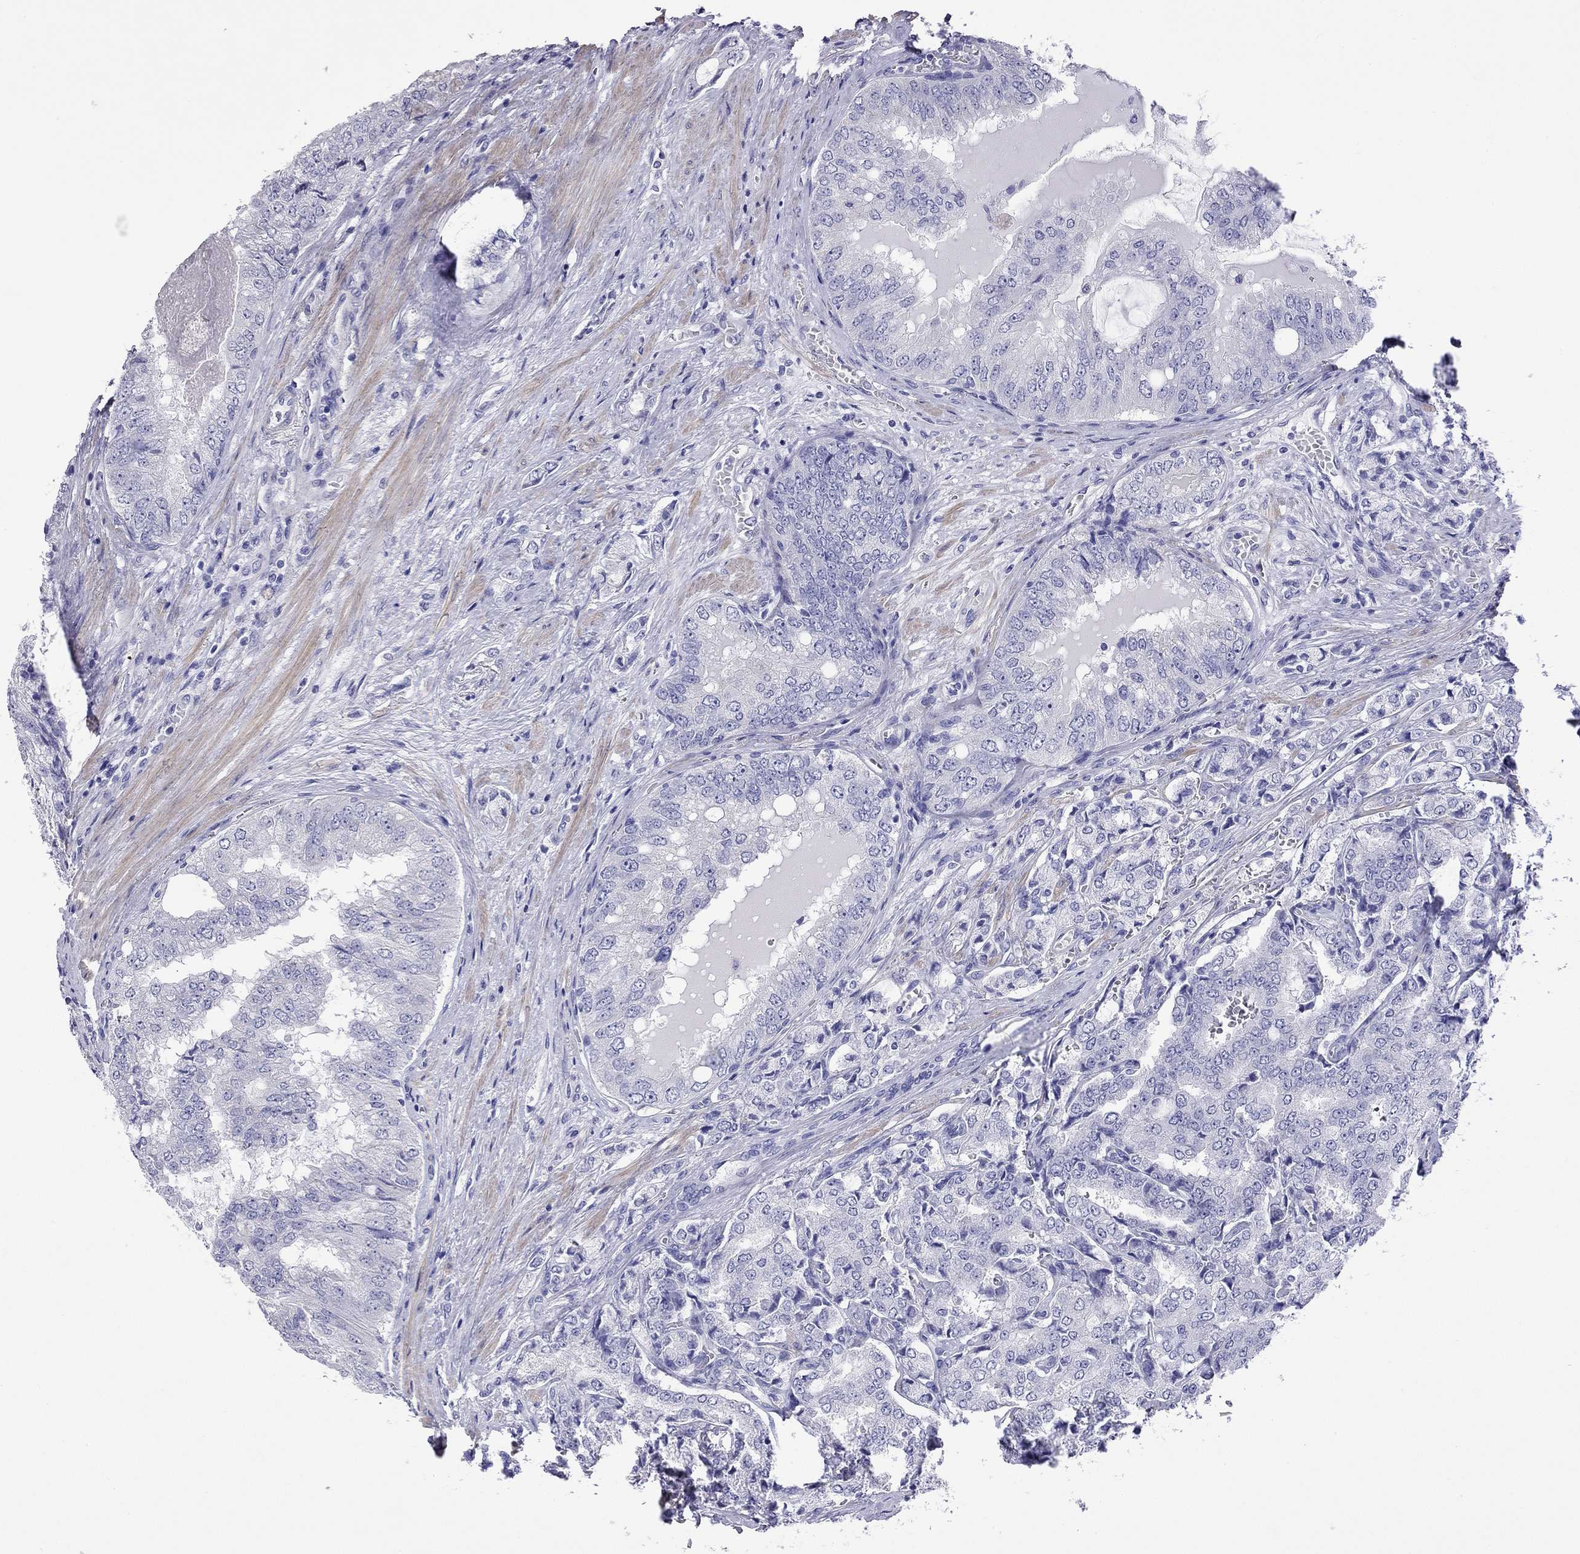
{"staining": {"intensity": "negative", "quantity": "none", "location": "none"}, "tissue": "prostate cancer", "cell_type": "Tumor cells", "image_type": "cancer", "snomed": [{"axis": "morphology", "description": "Adenocarcinoma, NOS"}, {"axis": "topography", "description": "Prostate"}], "caption": "Human prostate cancer (adenocarcinoma) stained for a protein using immunohistochemistry (IHC) reveals no expression in tumor cells.", "gene": "KIAA2012", "patient": {"sex": "male", "age": 65}}